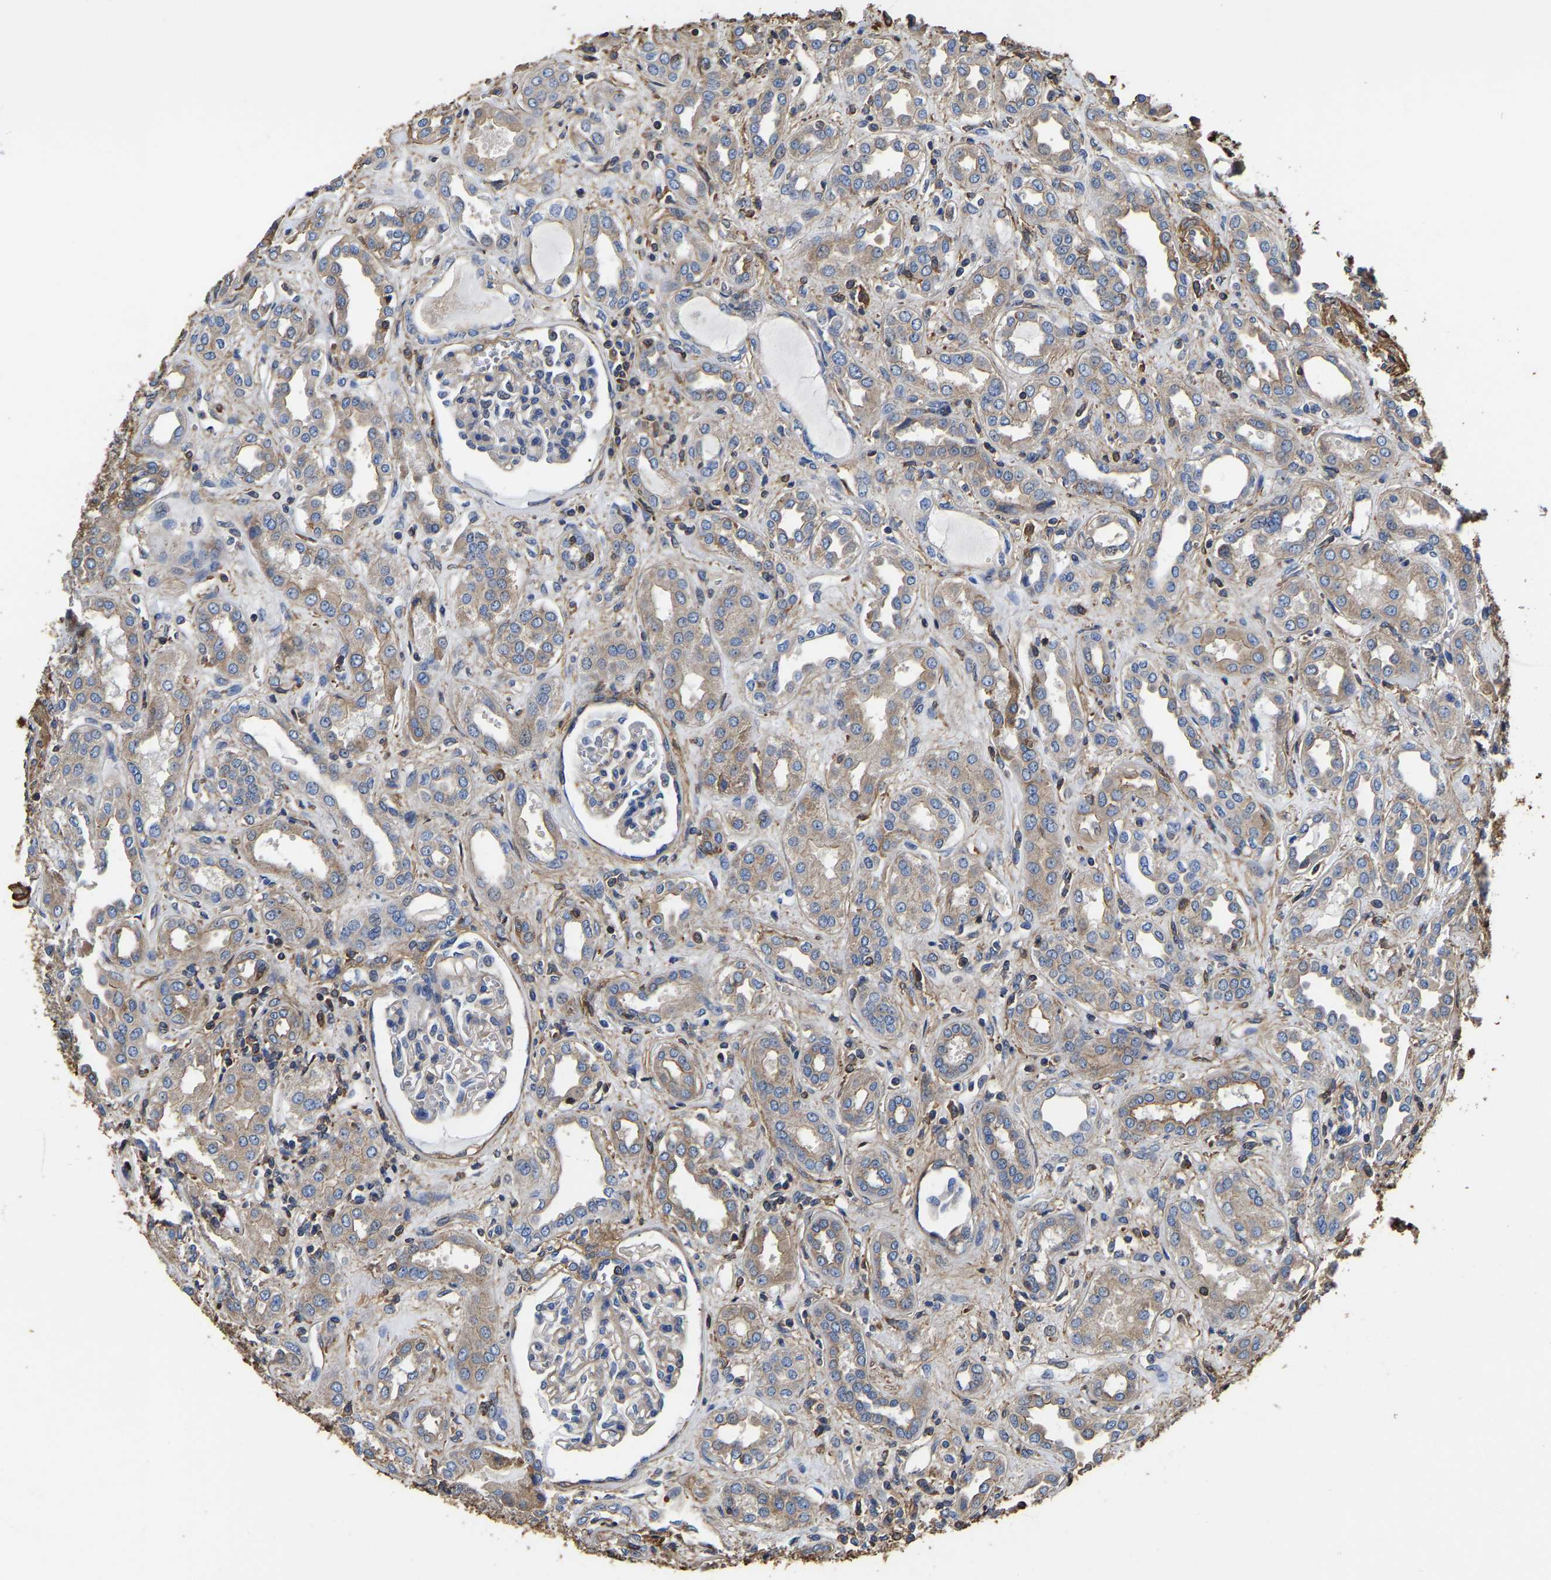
{"staining": {"intensity": "negative", "quantity": "none", "location": "none"}, "tissue": "kidney", "cell_type": "Cells in glomeruli", "image_type": "normal", "snomed": [{"axis": "morphology", "description": "Normal tissue, NOS"}, {"axis": "topography", "description": "Kidney"}], "caption": "Cells in glomeruli show no significant protein expression in benign kidney. (DAB IHC visualized using brightfield microscopy, high magnification).", "gene": "ARMT1", "patient": {"sex": "male", "age": 59}}